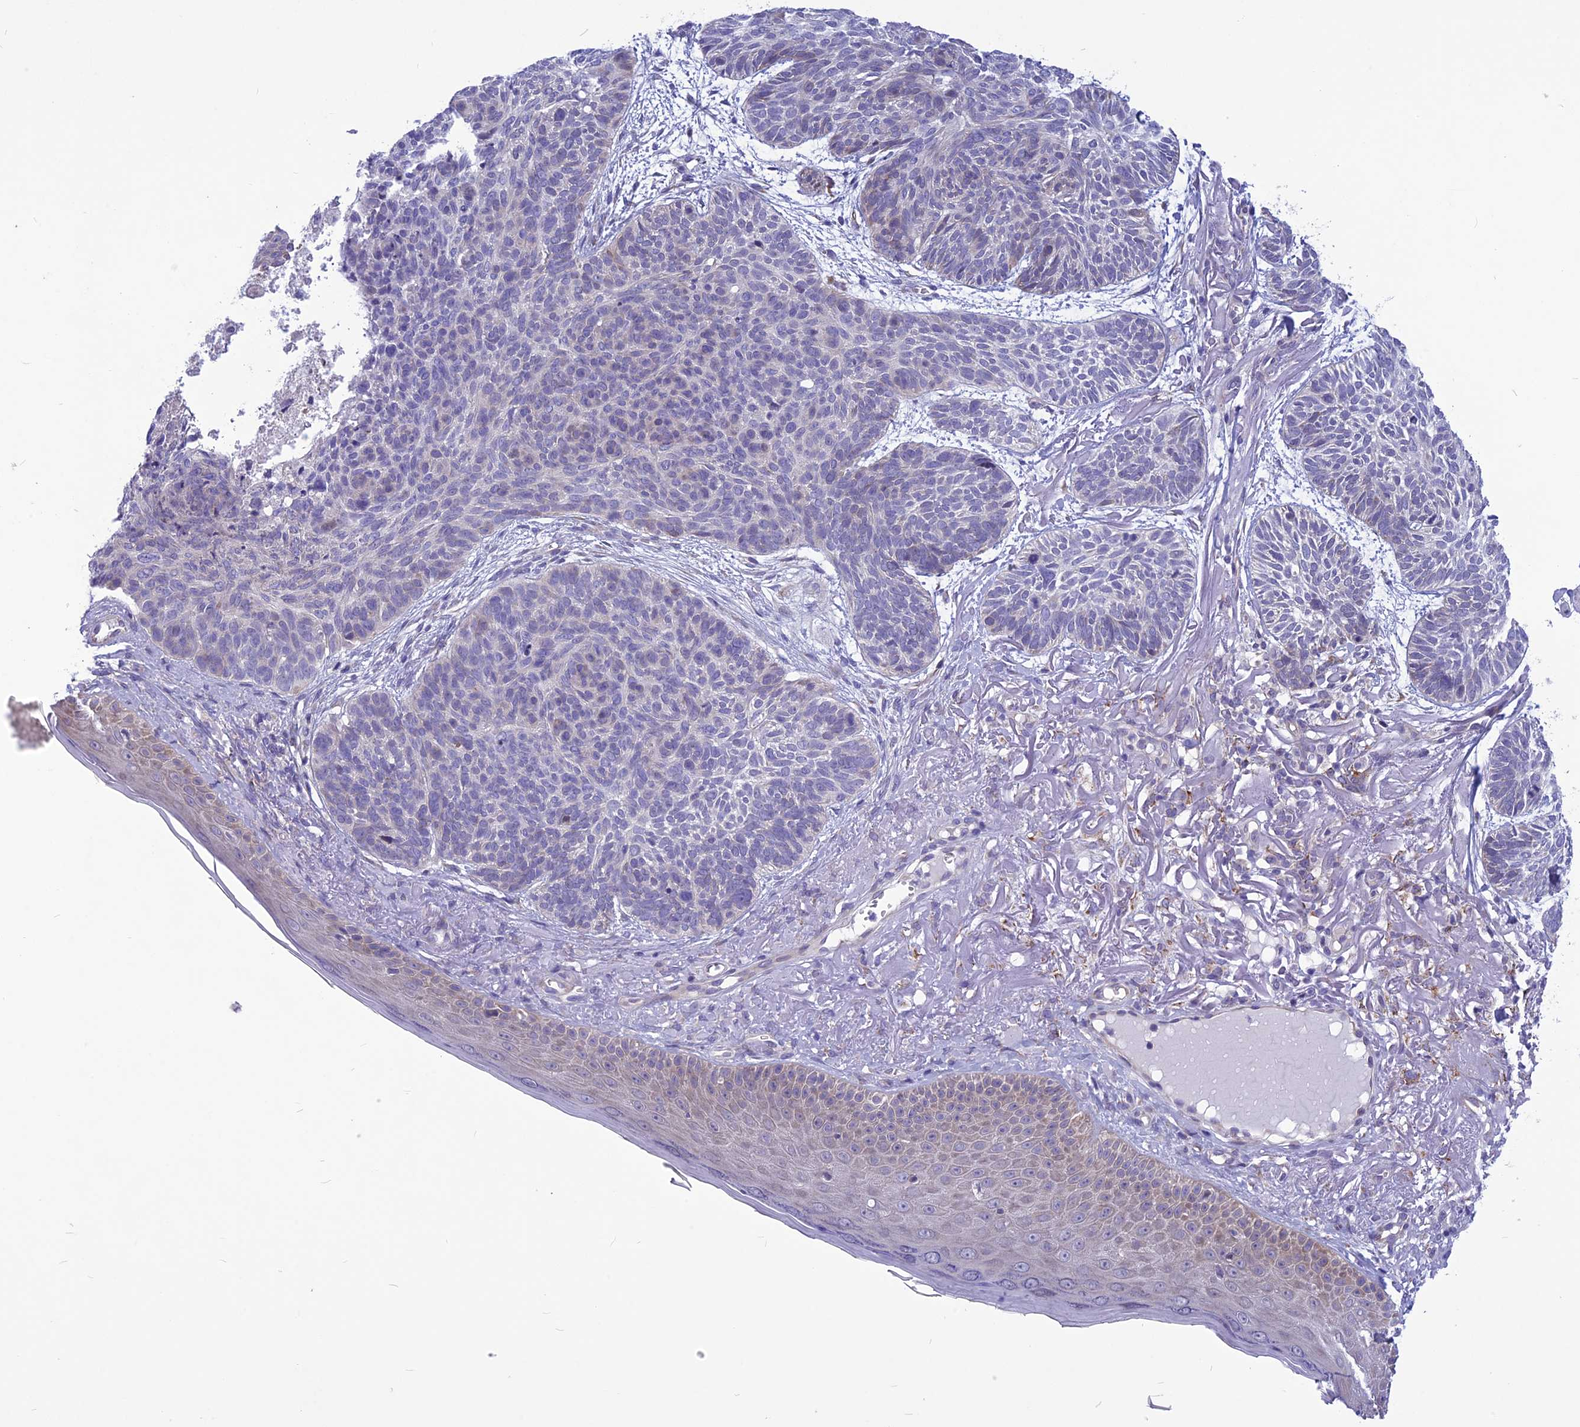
{"staining": {"intensity": "negative", "quantity": "none", "location": "none"}, "tissue": "skin cancer", "cell_type": "Tumor cells", "image_type": "cancer", "snomed": [{"axis": "morphology", "description": "Normal tissue, NOS"}, {"axis": "morphology", "description": "Basal cell carcinoma"}, {"axis": "topography", "description": "Skin"}], "caption": "Photomicrograph shows no significant protein staining in tumor cells of skin basal cell carcinoma.", "gene": "PSMF1", "patient": {"sex": "male", "age": 66}}